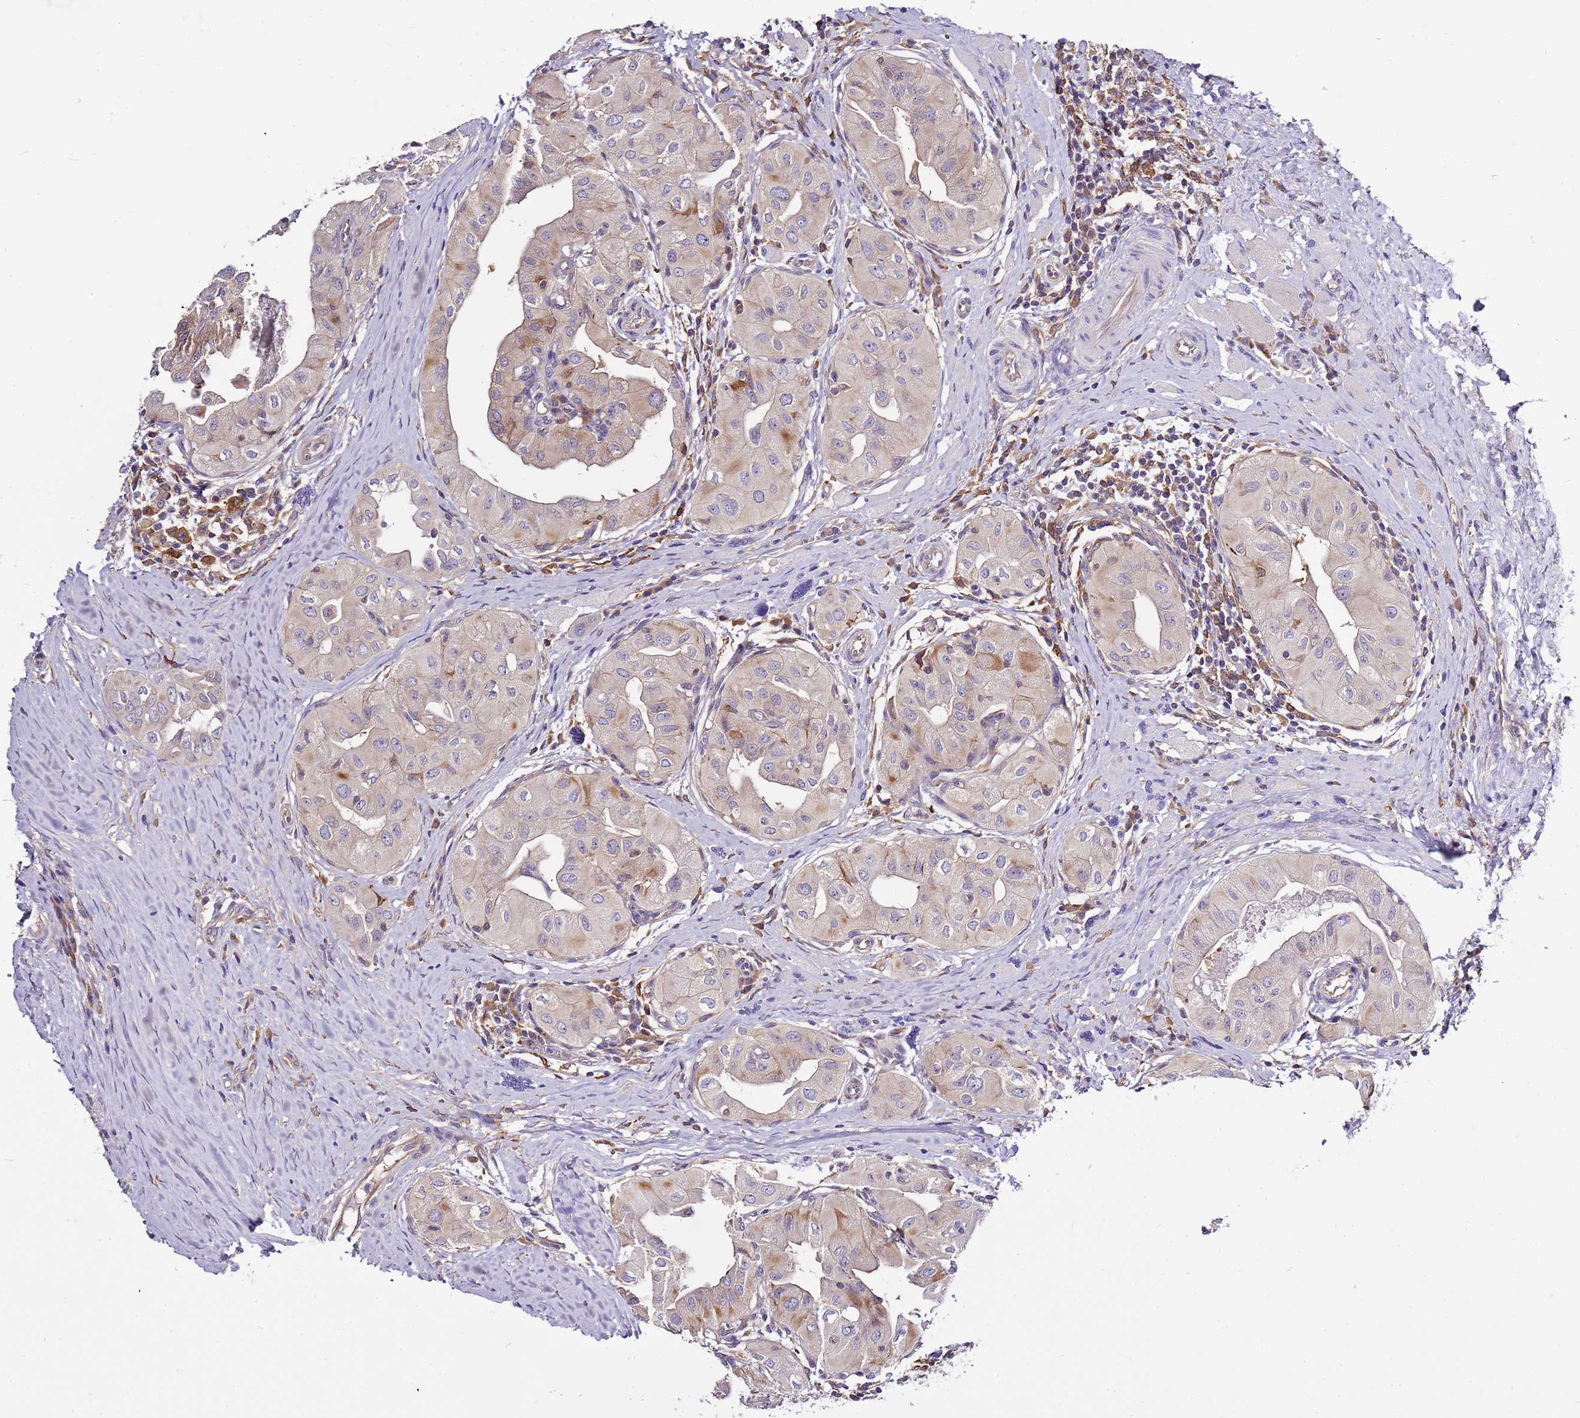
{"staining": {"intensity": "moderate", "quantity": "<25%", "location": "cytoplasmic/membranous"}, "tissue": "thyroid cancer", "cell_type": "Tumor cells", "image_type": "cancer", "snomed": [{"axis": "morphology", "description": "Papillary adenocarcinoma, NOS"}, {"axis": "topography", "description": "Thyroid gland"}], "caption": "The image displays a brown stain indicating the presence of a protein in the cytoplasmic/membranous of tumor cells in thyroid cancer.", "gene": "ATXN2L", "patient": {"sex": "female", "age": 59}}